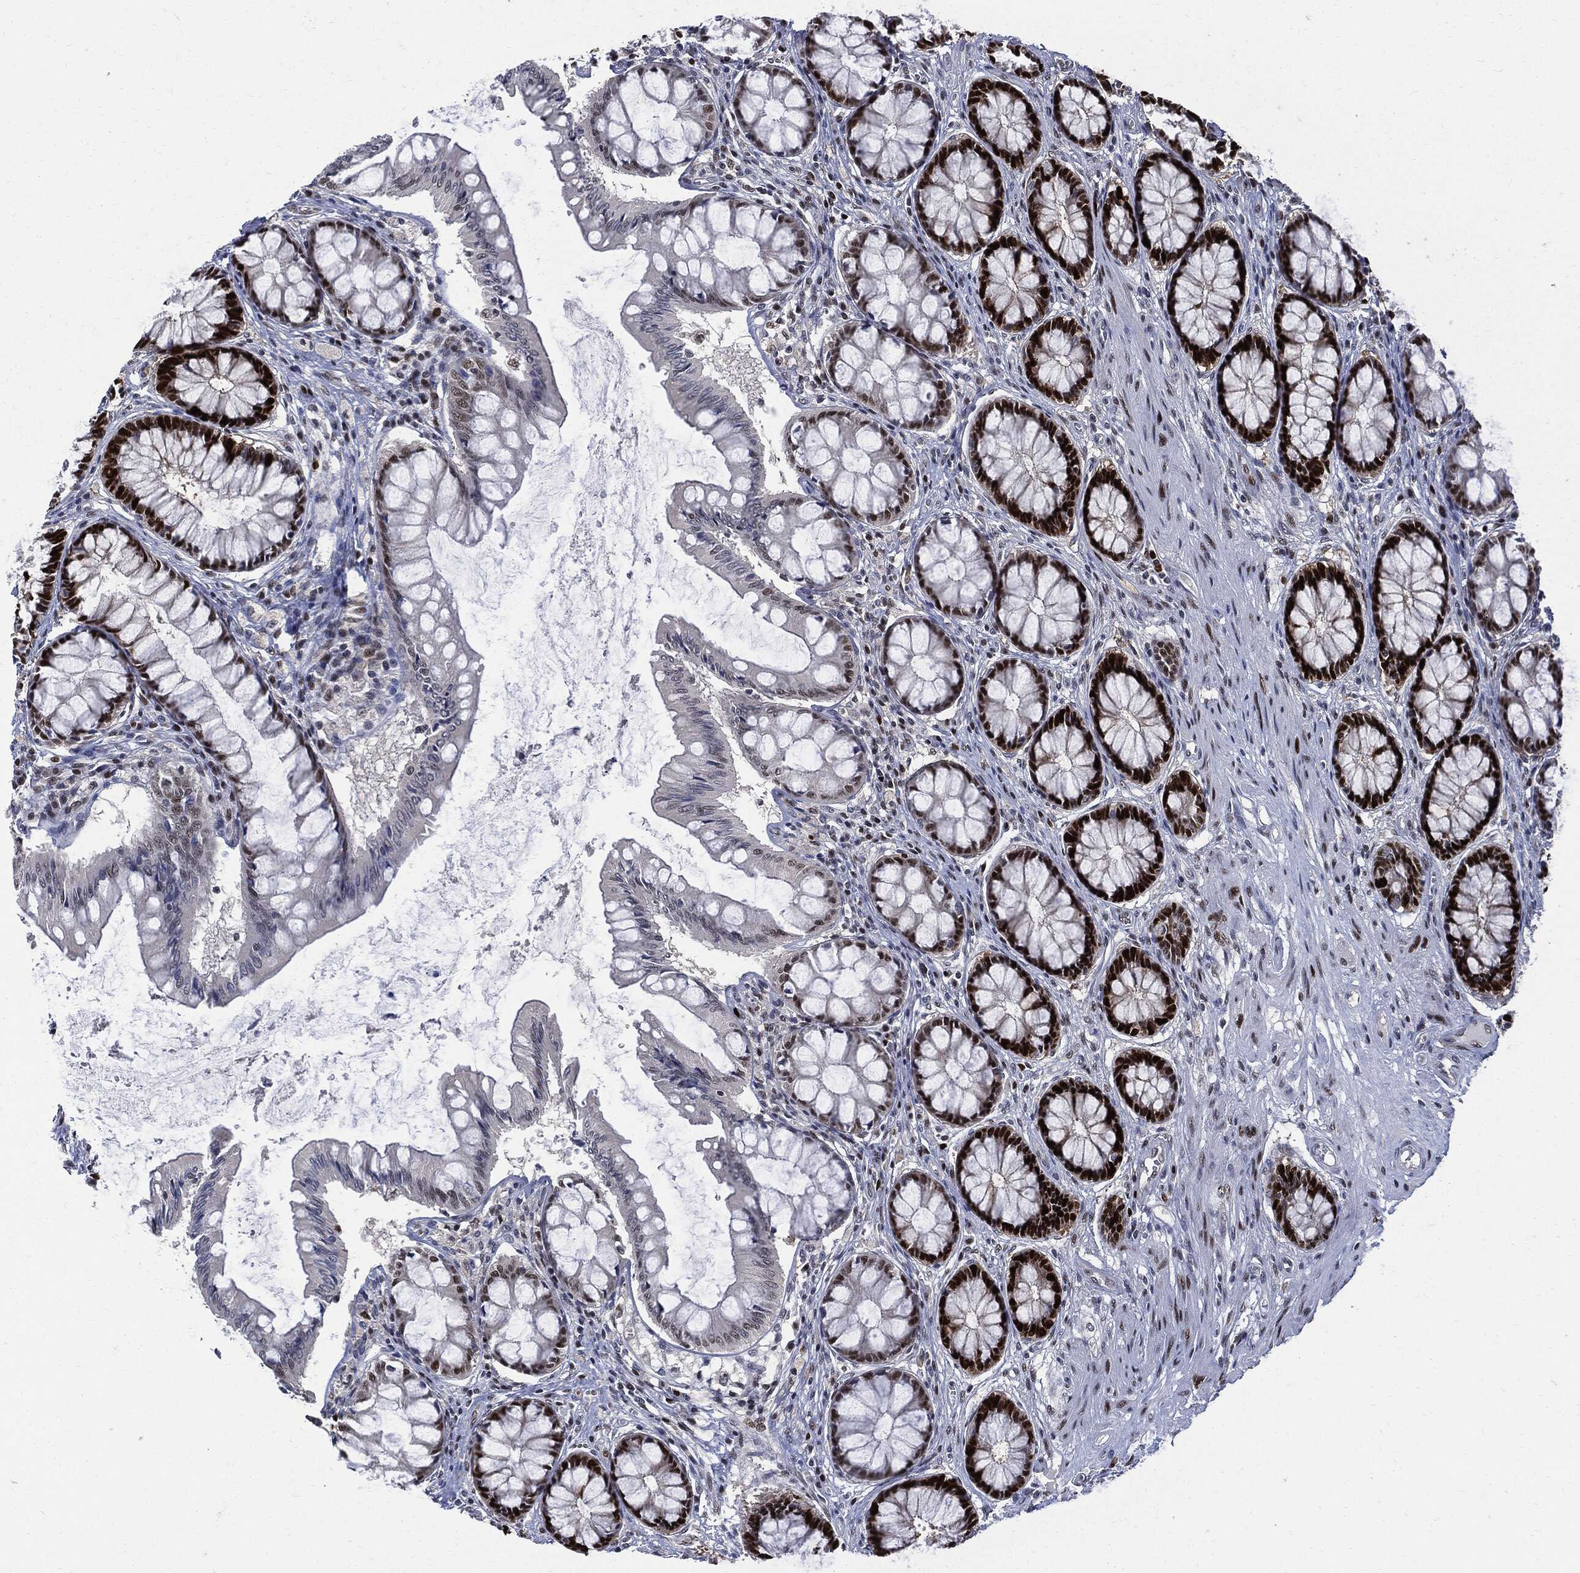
{"staining": {"intensity": "strong", "quantity": "<25%", "location": "nuclear"}, "tissue": "colon", "cell_type": "Endothelial cells", "image_type": "normal", "snomed": [{"axis": "morphology", "description": "Normal tissue, NOS"}, {"axis": "topography", "description": "Colon"}], "caption": "Protein expression analysis of benign human colon reveals strong nuclear positivity in approximately <25% of endothelial cells. (Brightfield microscopy of DAB IHC at high magnification).", "gene": "PCNA", "patient": {"sex": "female", "age": 65}}